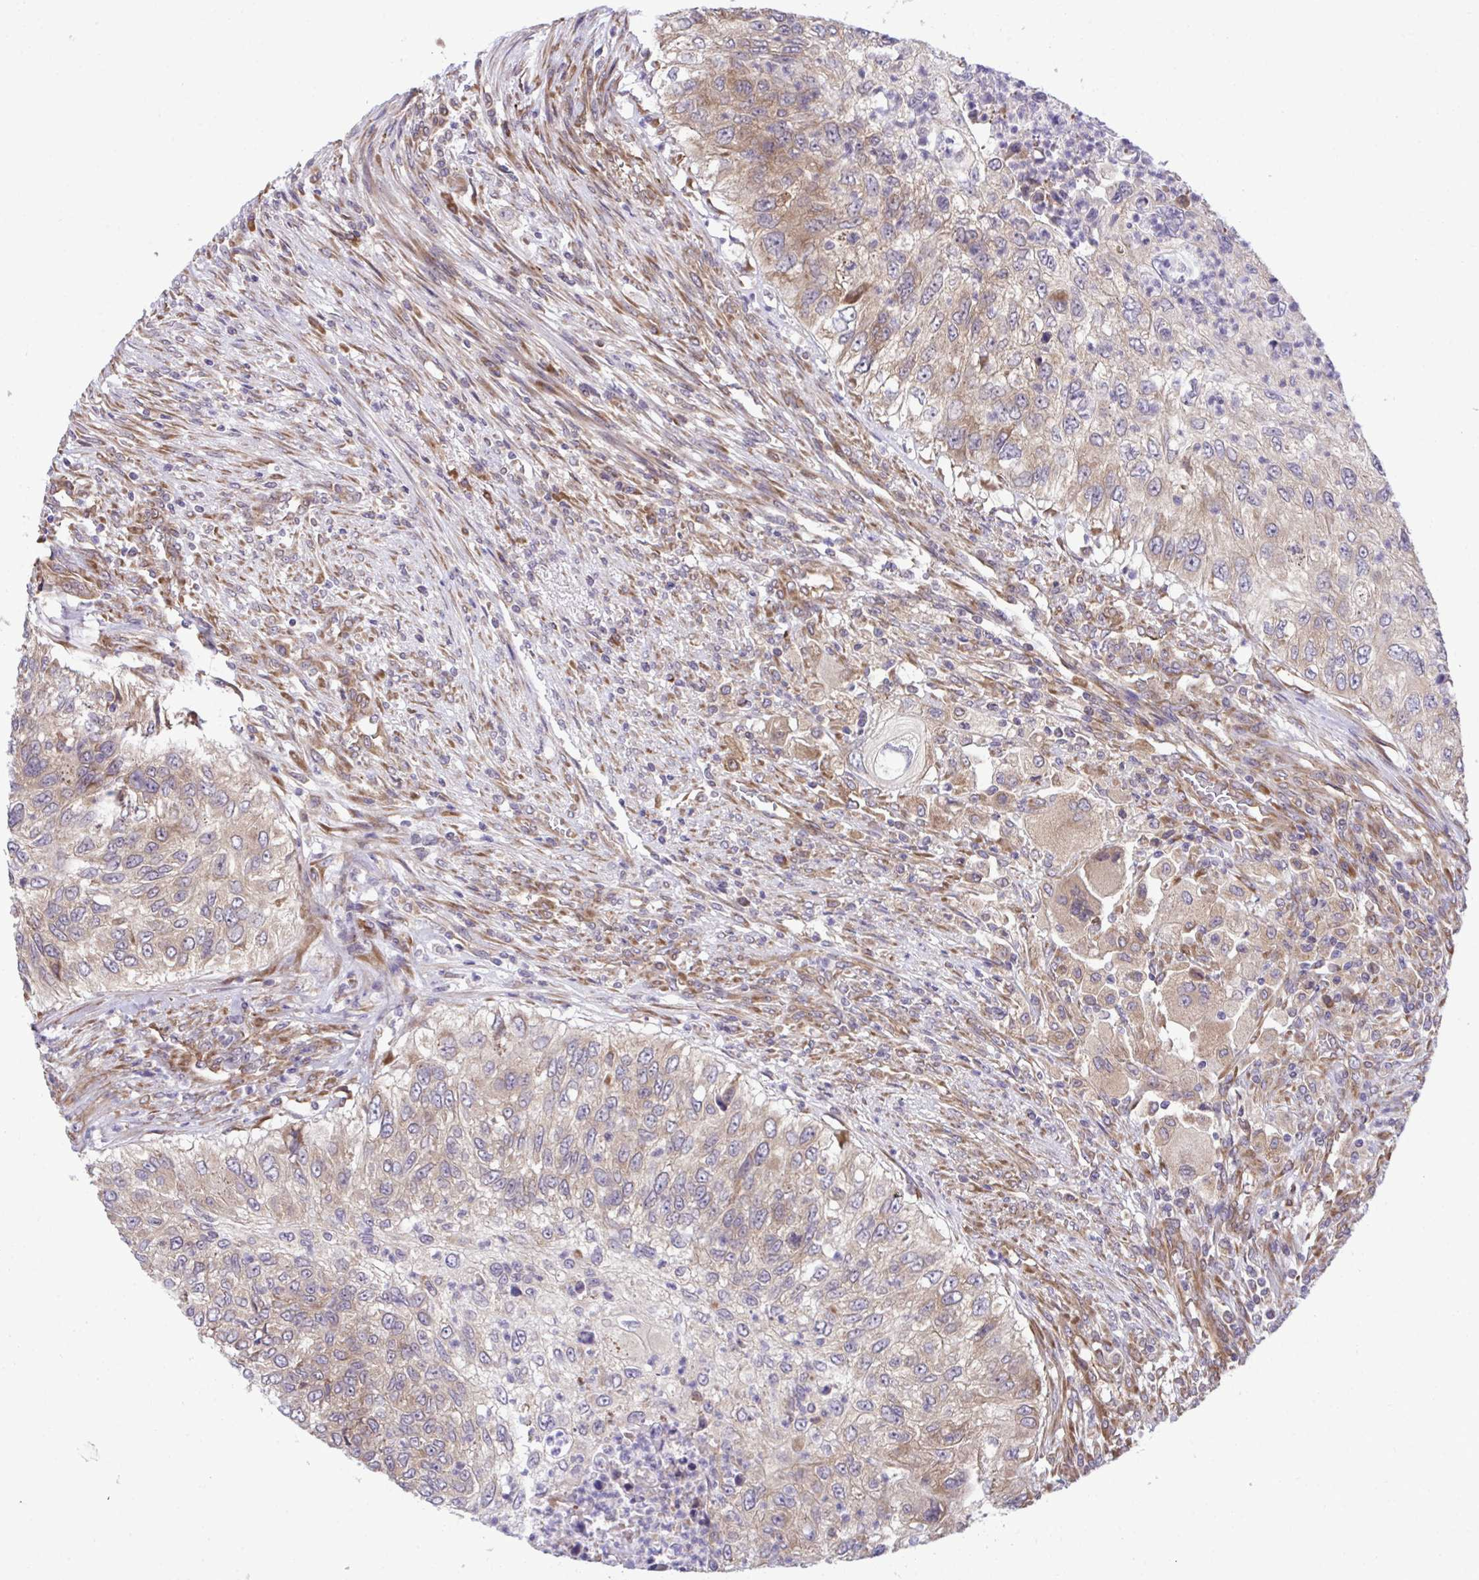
{"staining": {"intensity": "moderate", "quantity": "25%-75%", "location": "cytoplasmic/membranous"}, "tissue": "urothelial cancer", "cell_type": "Tumor cells", "image_type": "cancer", "snomed": [{"axis": "morphology", "description": "Urothelial carcinoma, High grade"}, {"axis": "topography", "description": "Urinary bladder"}], "caption": "High-magnification brightfield microscopy of high-grade urothelial carcinoma stained with DAB (brown) and counterstained with hematoxylin (blue). tumor cells exhibit moderate cytoplasmic/membranous staining is seen in about25%-75% of cells.", "gene": "RPS15", "patient": {"sex": "female", "age": 60}}